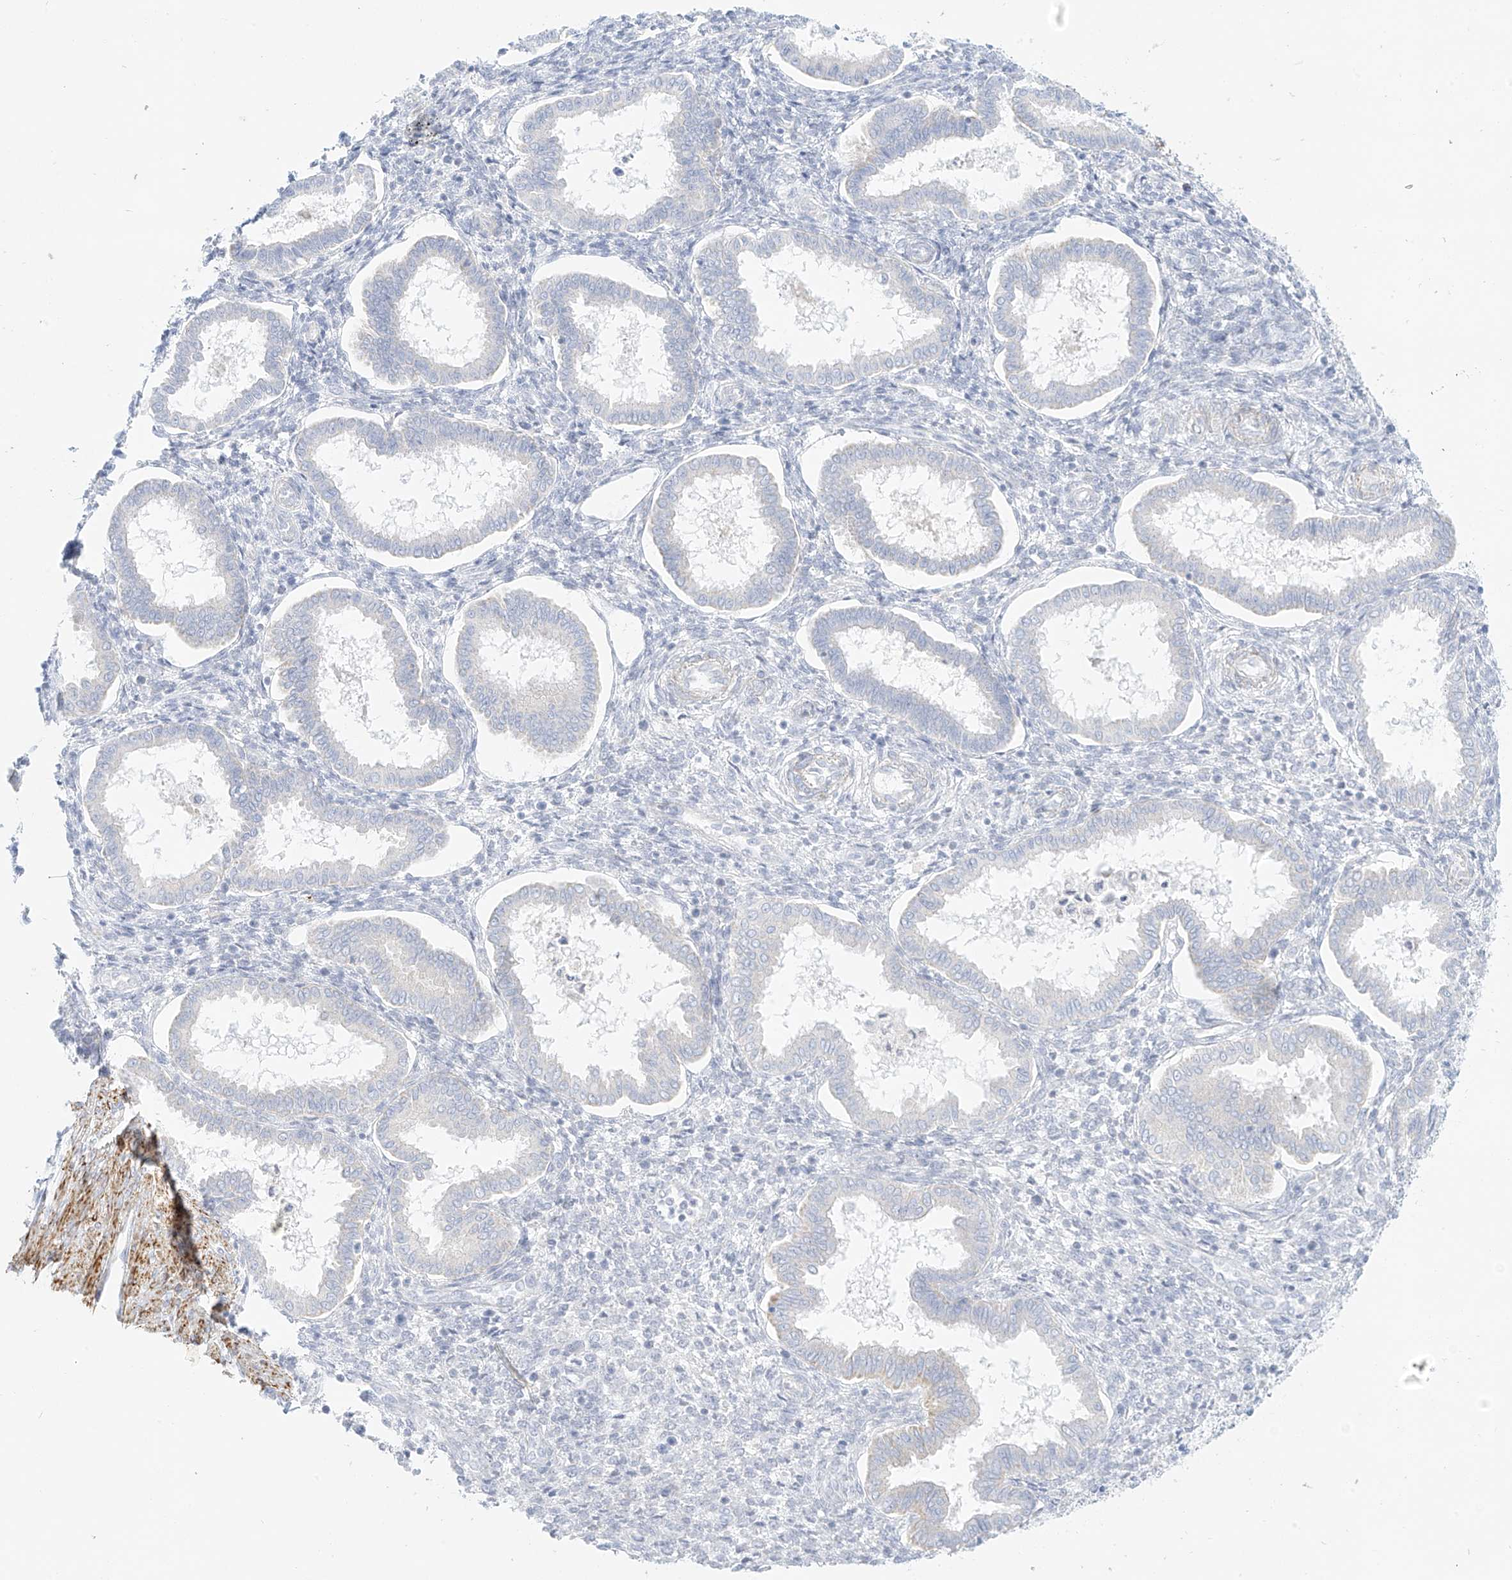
{"staining": {"intensity": "negative", "quantity": "none", "location": "none"}, "tissue": "endometrium", "cell_type": "Cells in endometrial stroma", "image_type": "normal", "snomed": [{"axis": "morphology", "description": "Normal tissue, NOS"}, {"axis": "topography", "description": "Endometrium"}], "caption": "Human endometrium stained for a protein using IHC exhibits no staining in cells in endometrial stroma.", "gene": "ST3GAL5", "patient": {"sex": "female", "age": 24}}